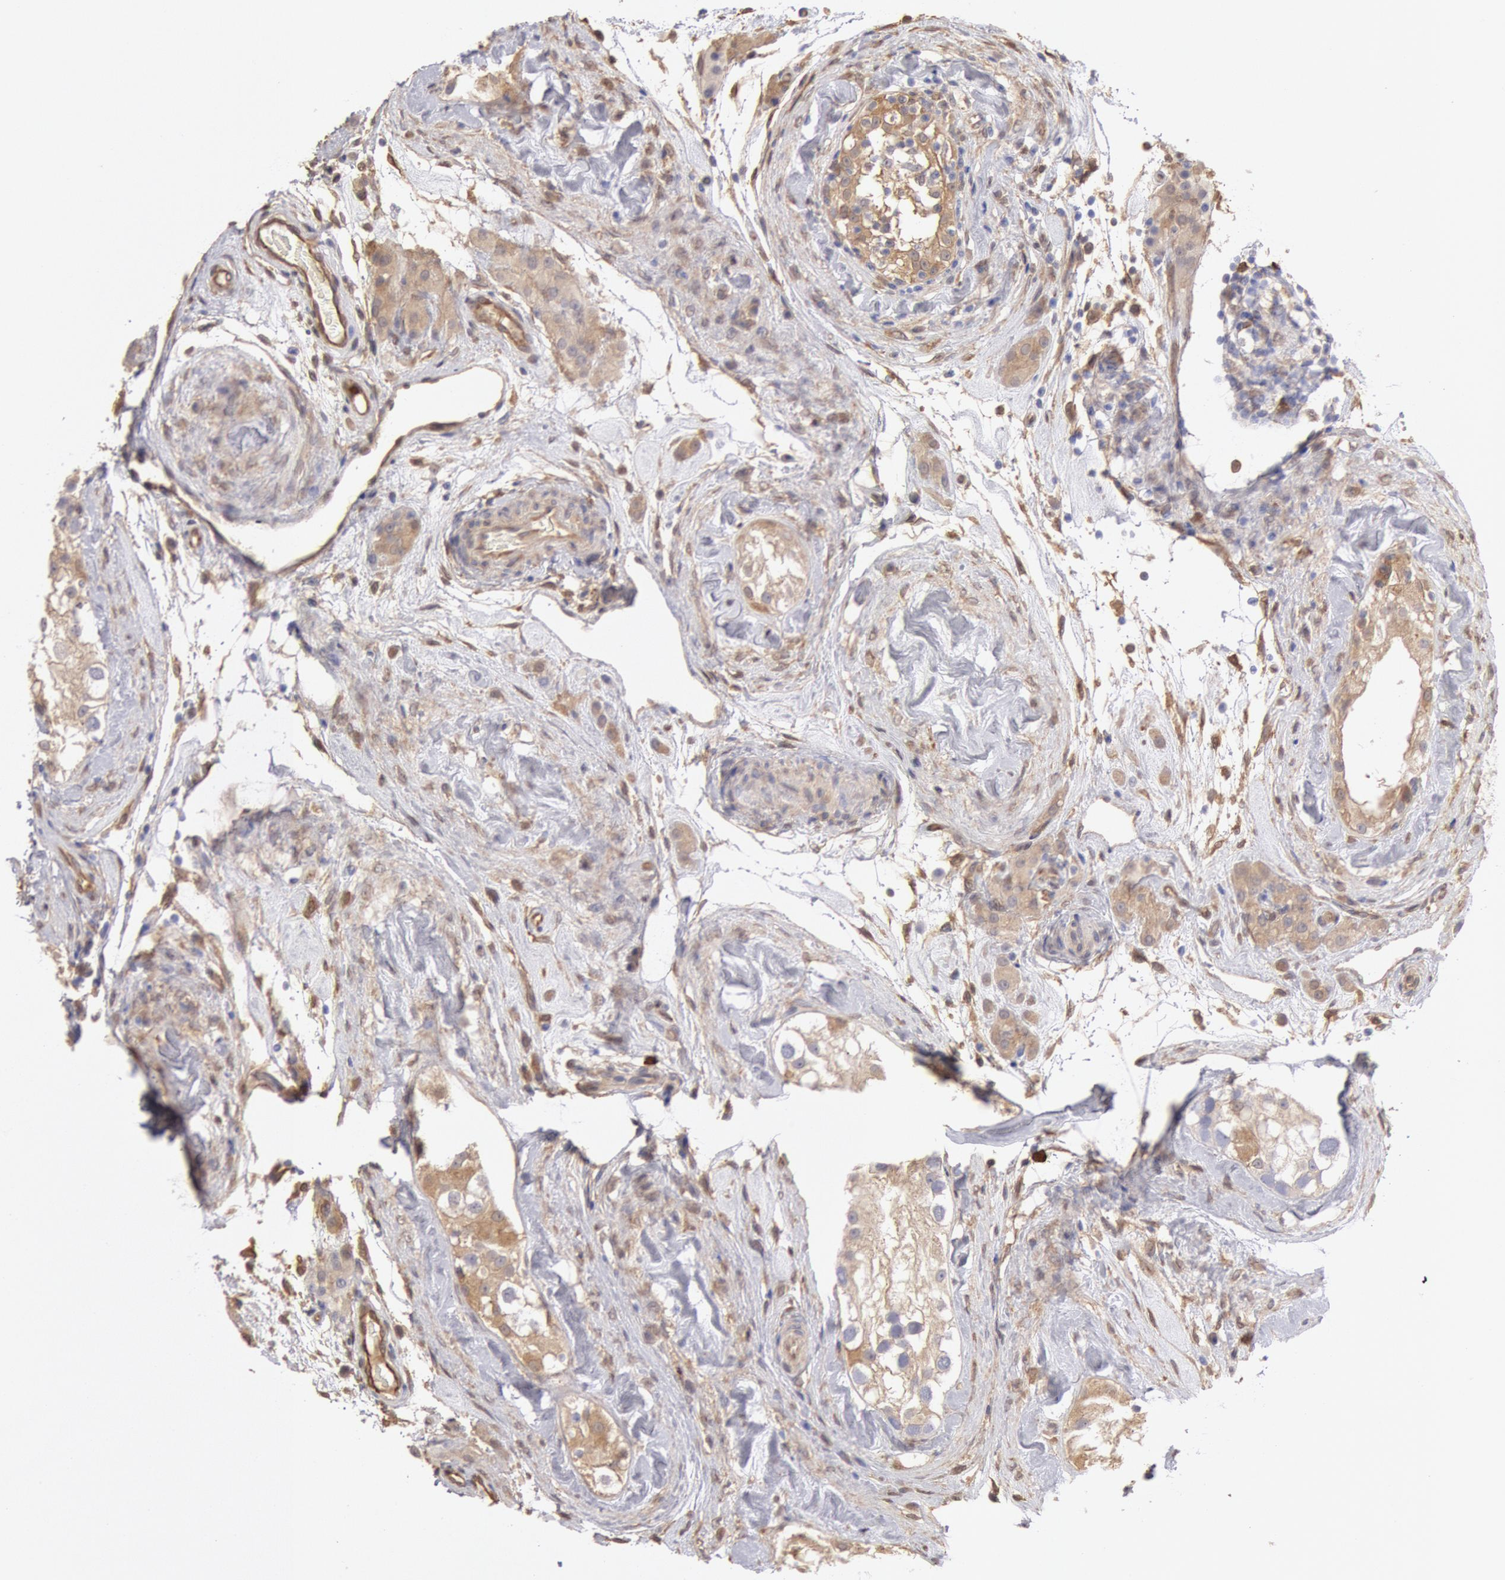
{"staining": {"intensity": "weak", "quantity": ">75%", "location": "cytoplasmic/membranous"}, "tissue": "testis", "cell_type": "Cells in seminiferous ducts", "image_type": "normal", "snomed": [{"axis": "morphology", "description": "Normal tissue, NOS"}, {"axis": "topography", "description": "Testis"}], "caption": "Immunohistochemical staining of unremarkable testis demonstrates >75% levels of weak cytoplasmic/membranous protein expression in approximately >75% of cells in seminiferous ducts.", "gene": "CCDC50", "patient": {"sex": "male", "age": 46}}